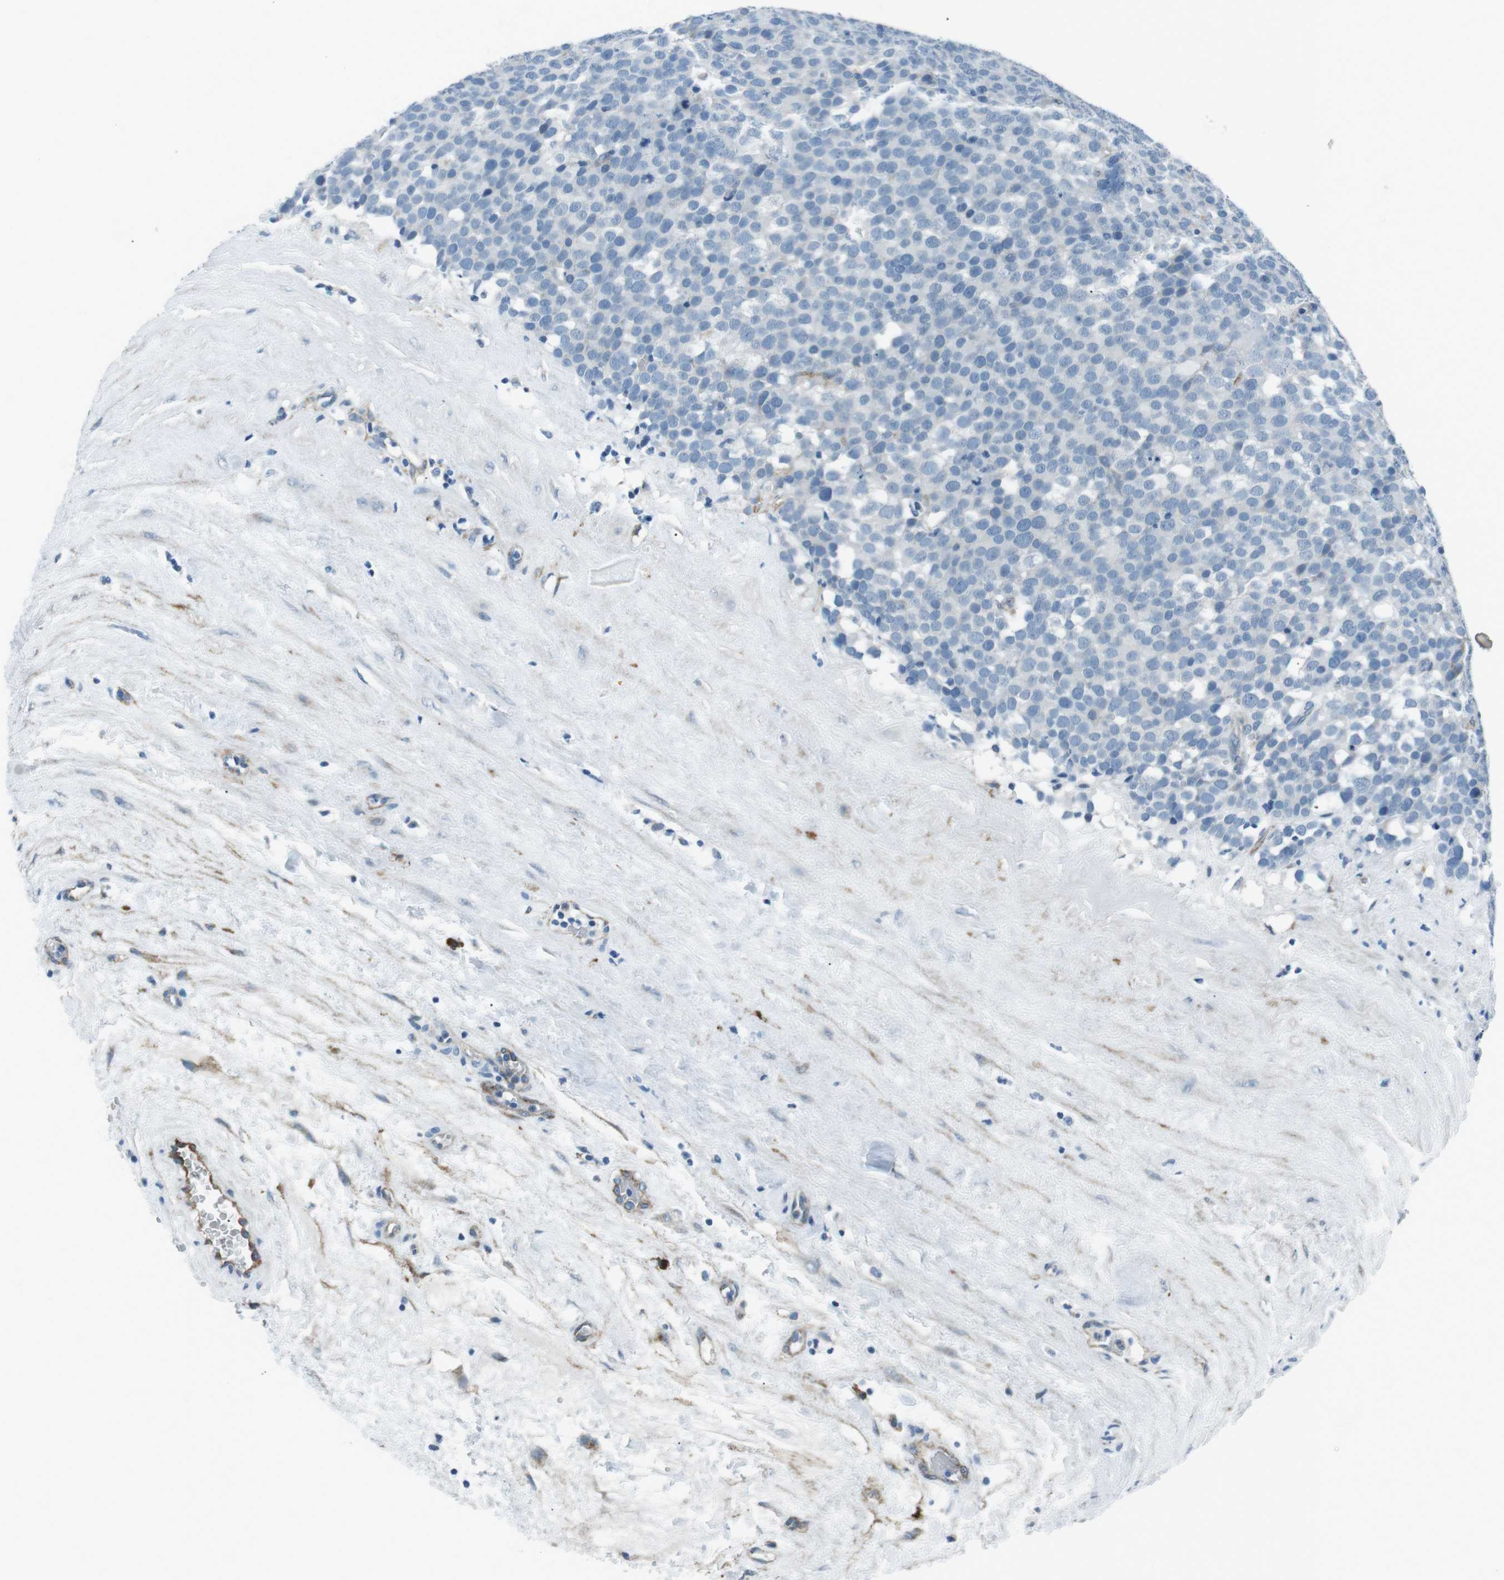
{"staining": {"intensity": "negative", "quantity": "none", "location": "none"}, "tissue": "testis cancer", "cell_type": "Tumor cells", "image_type": "cancer", "snomed": [{"axis": "morphology", "description": "Seminoma, NOS"}, {"axis": "topography", "description": "Testis"}], "caption": "This is an immunohistochemistry (IHC) image of testis cancer (seminoma). There is no expression in tumor cells.", "gene": "CSF2RA", "patient": {"sex": "male", "age": 71}}